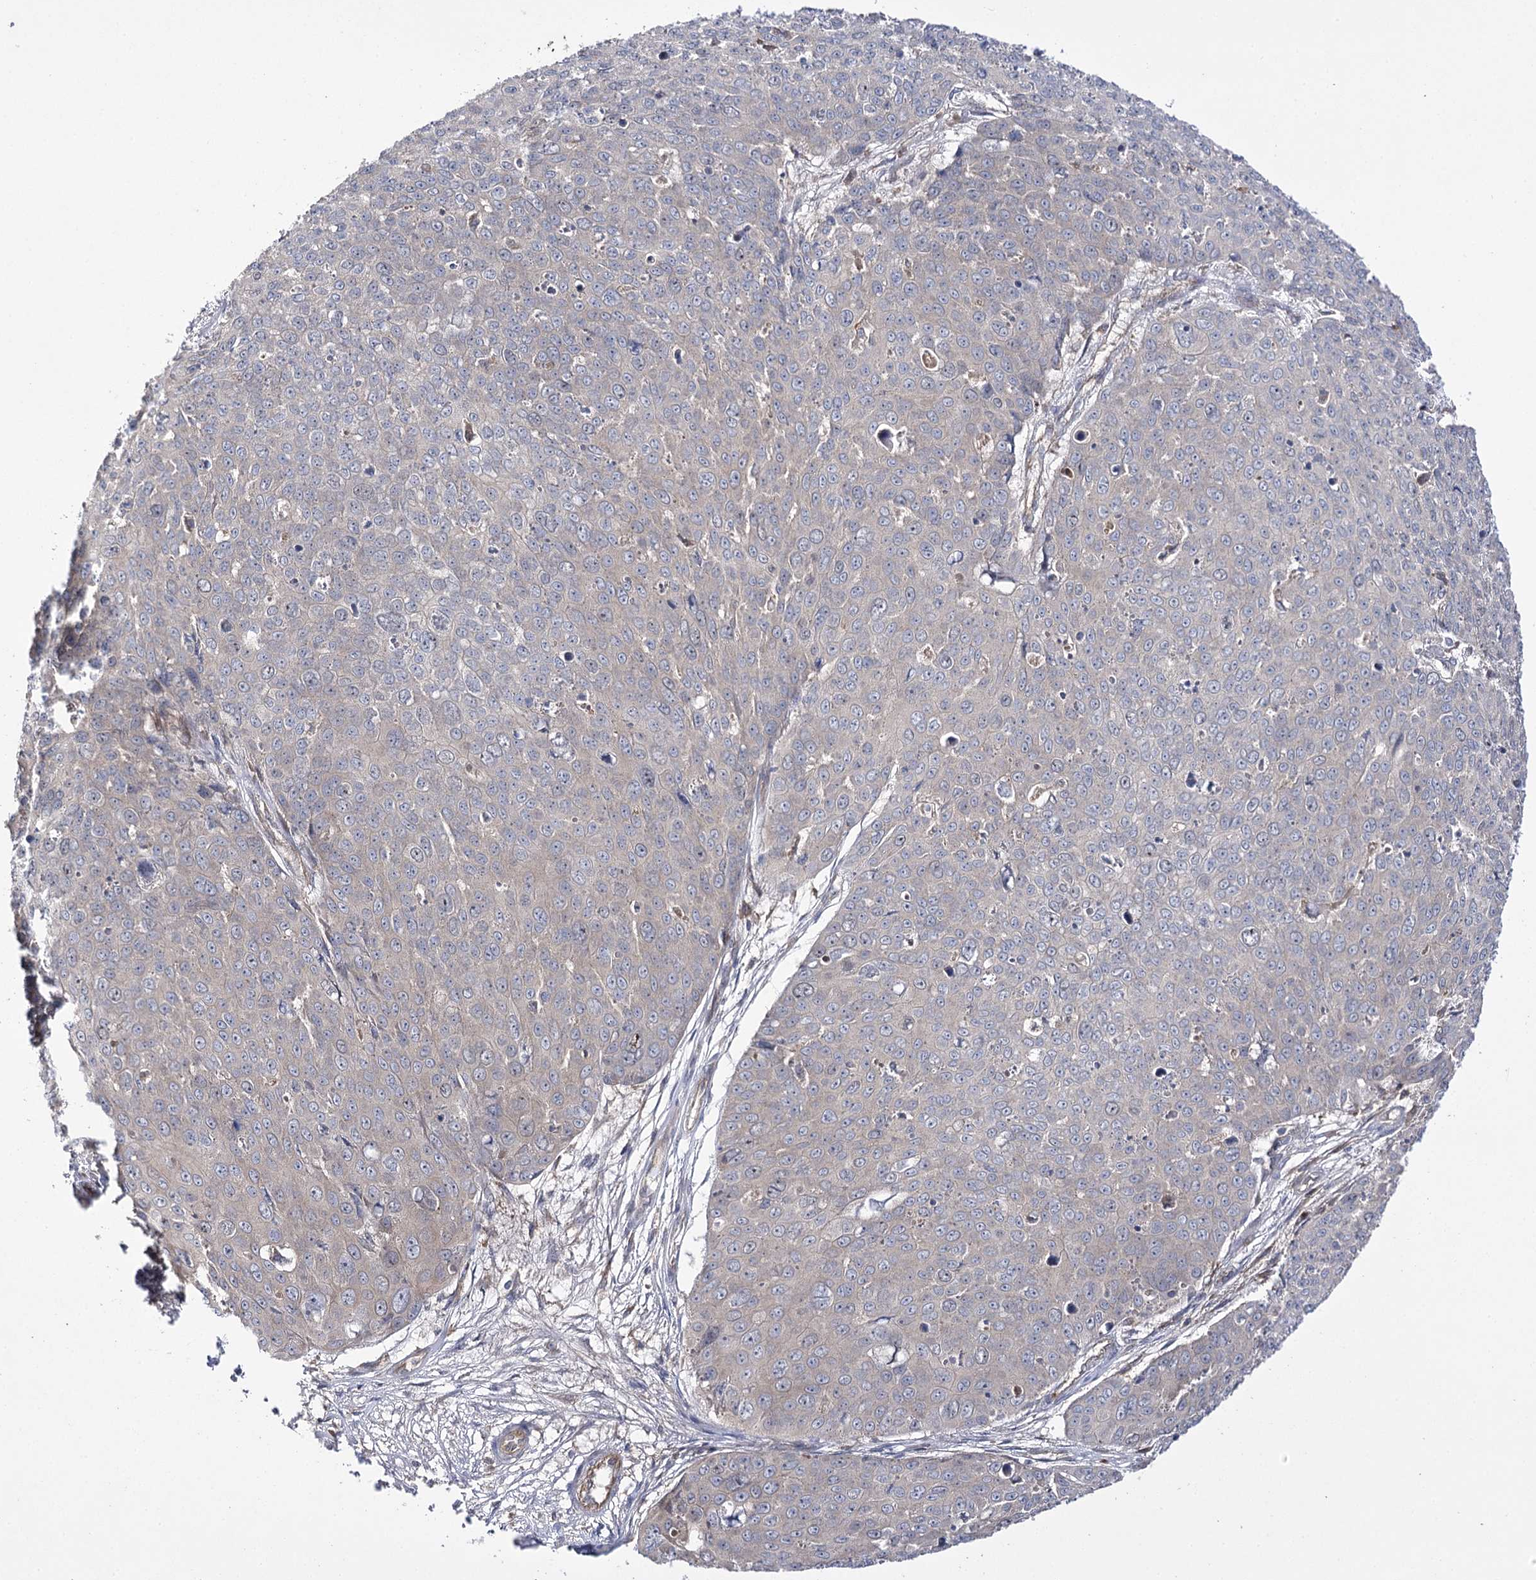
{"staining": {"intensity": "negative", "quantity": "none", "location": "none"}, "tissue": "skin cancer", "cell_type": "Tumor cells", "image_type": "cancer", "snomed": [{"axis": "morphology", "description": "Squamous cell carcinoma, NOS"}, {"axis": "topography", "description": "Skin"}], "caption": "Image shows no significant protein staining in tumor cells of skin cancer (squamous cell carcinoma).", "gene": "BCR", "patient": {"sex": "male", "age": 71}}